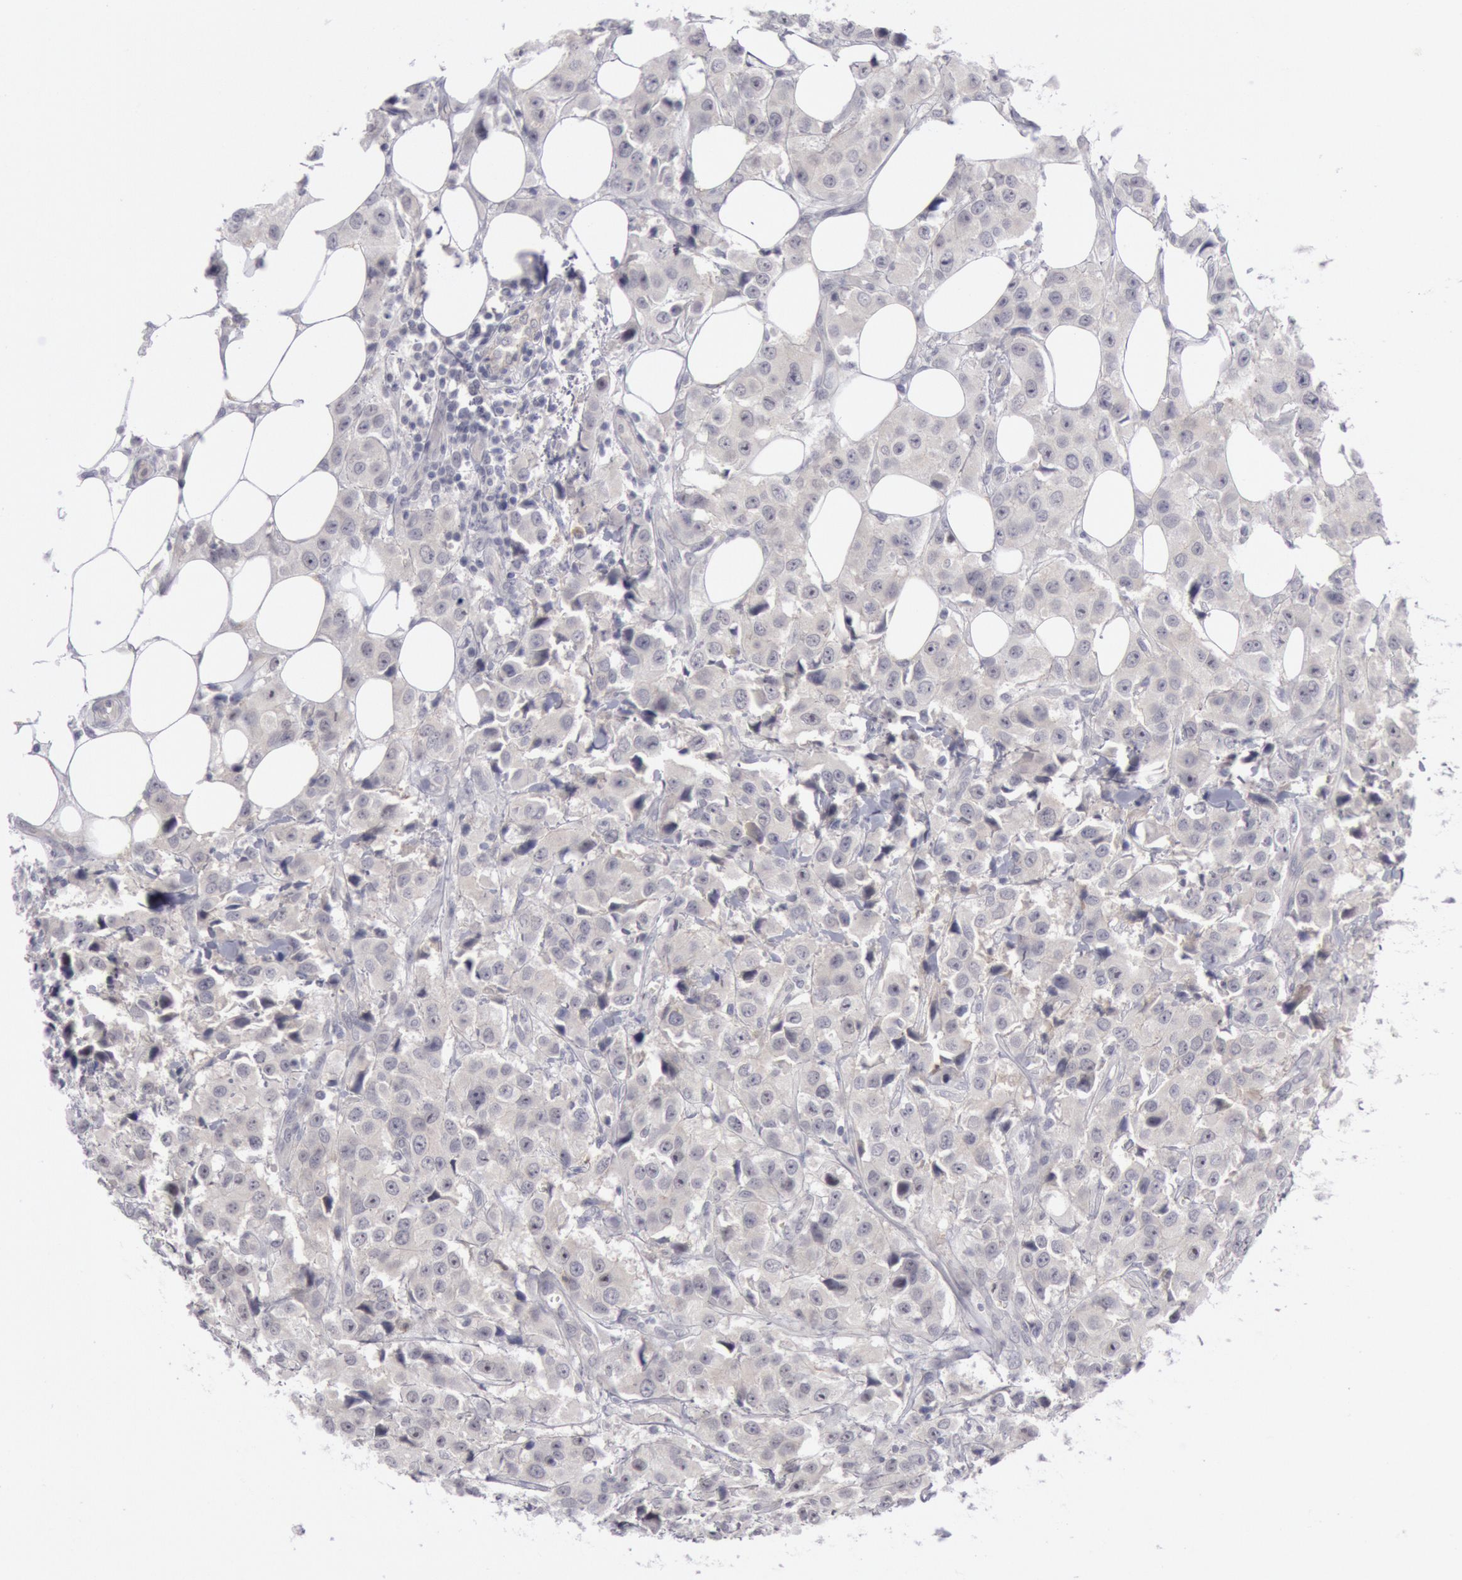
{"staining": {"intensity": "negative", "quantity": "none", "location": "none"}, "tissue": "breast cancer", "cell_type": "Tumor cells", "image_type": "cancer", "snomed": [{"axis": "morphology", "description": "Duct carcinoma"}, {"axis": "topography", "description": "Breast"}], "caption": "Photomicrograph shows no protein expression in tumor cells of intraductal carcinoma (breast) tissue. (DAB IHC with hematoxylin counter stain).", "gene": "JOSD1", "patient": {"sex": "female", "age": 58}}